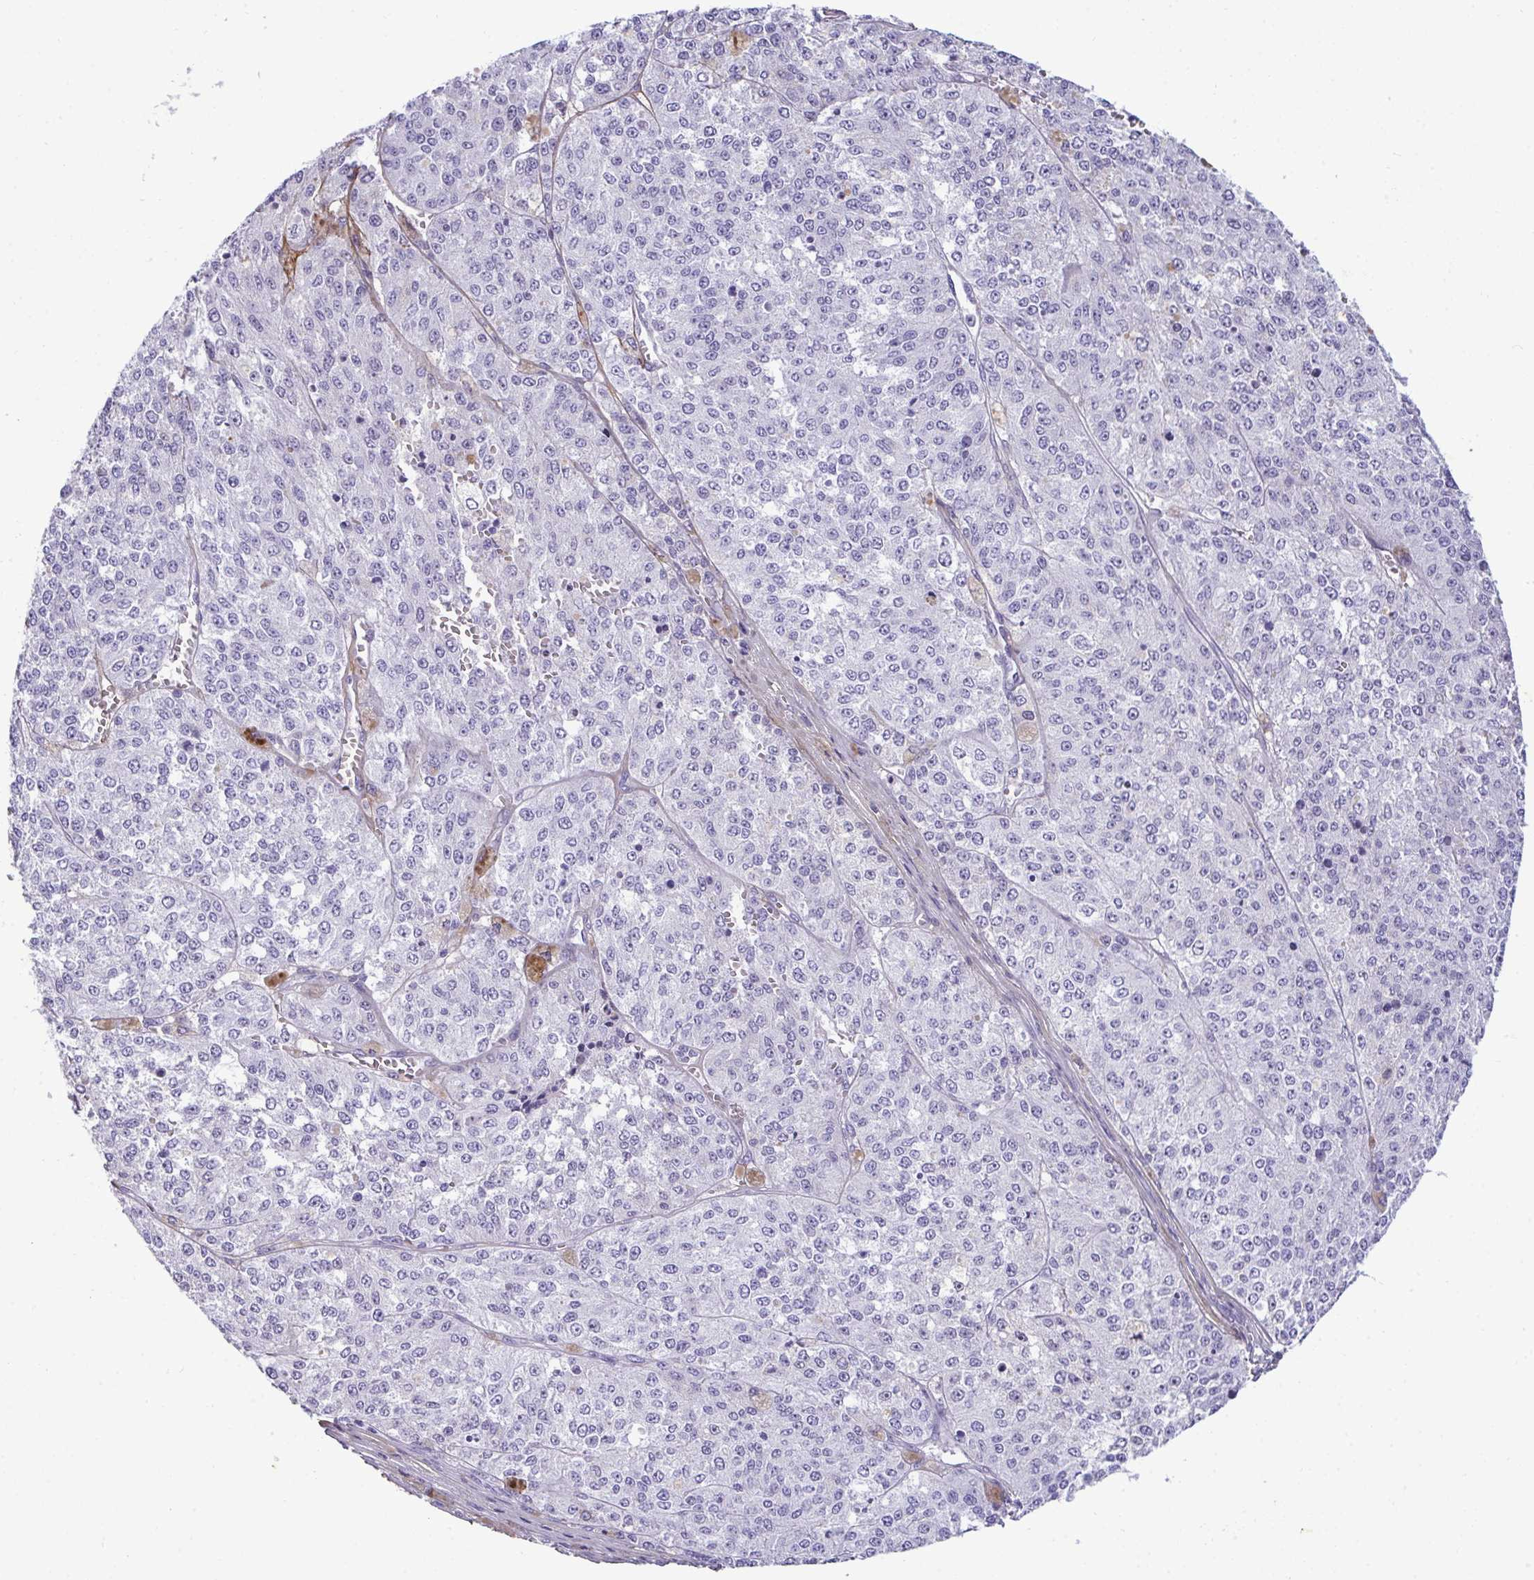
{"staining": {"intensity": "negative", "quantity": "none", "location": "none"}, "tissue": "melanoma", "cell_type": "Tumor cells", "image_type": "cancer", "snomed": [{"axis": "morphology", "description": "Malignant melanoma, Metastatic site"}, {"axis": "topography", "description": "Lymph node"}], "caption": "Immunohistochemistry of human melanoma demonstrates no staining in tumor cells.", "gene": "LHFPL6", "patient": {"sex": "female", "age": 64}}